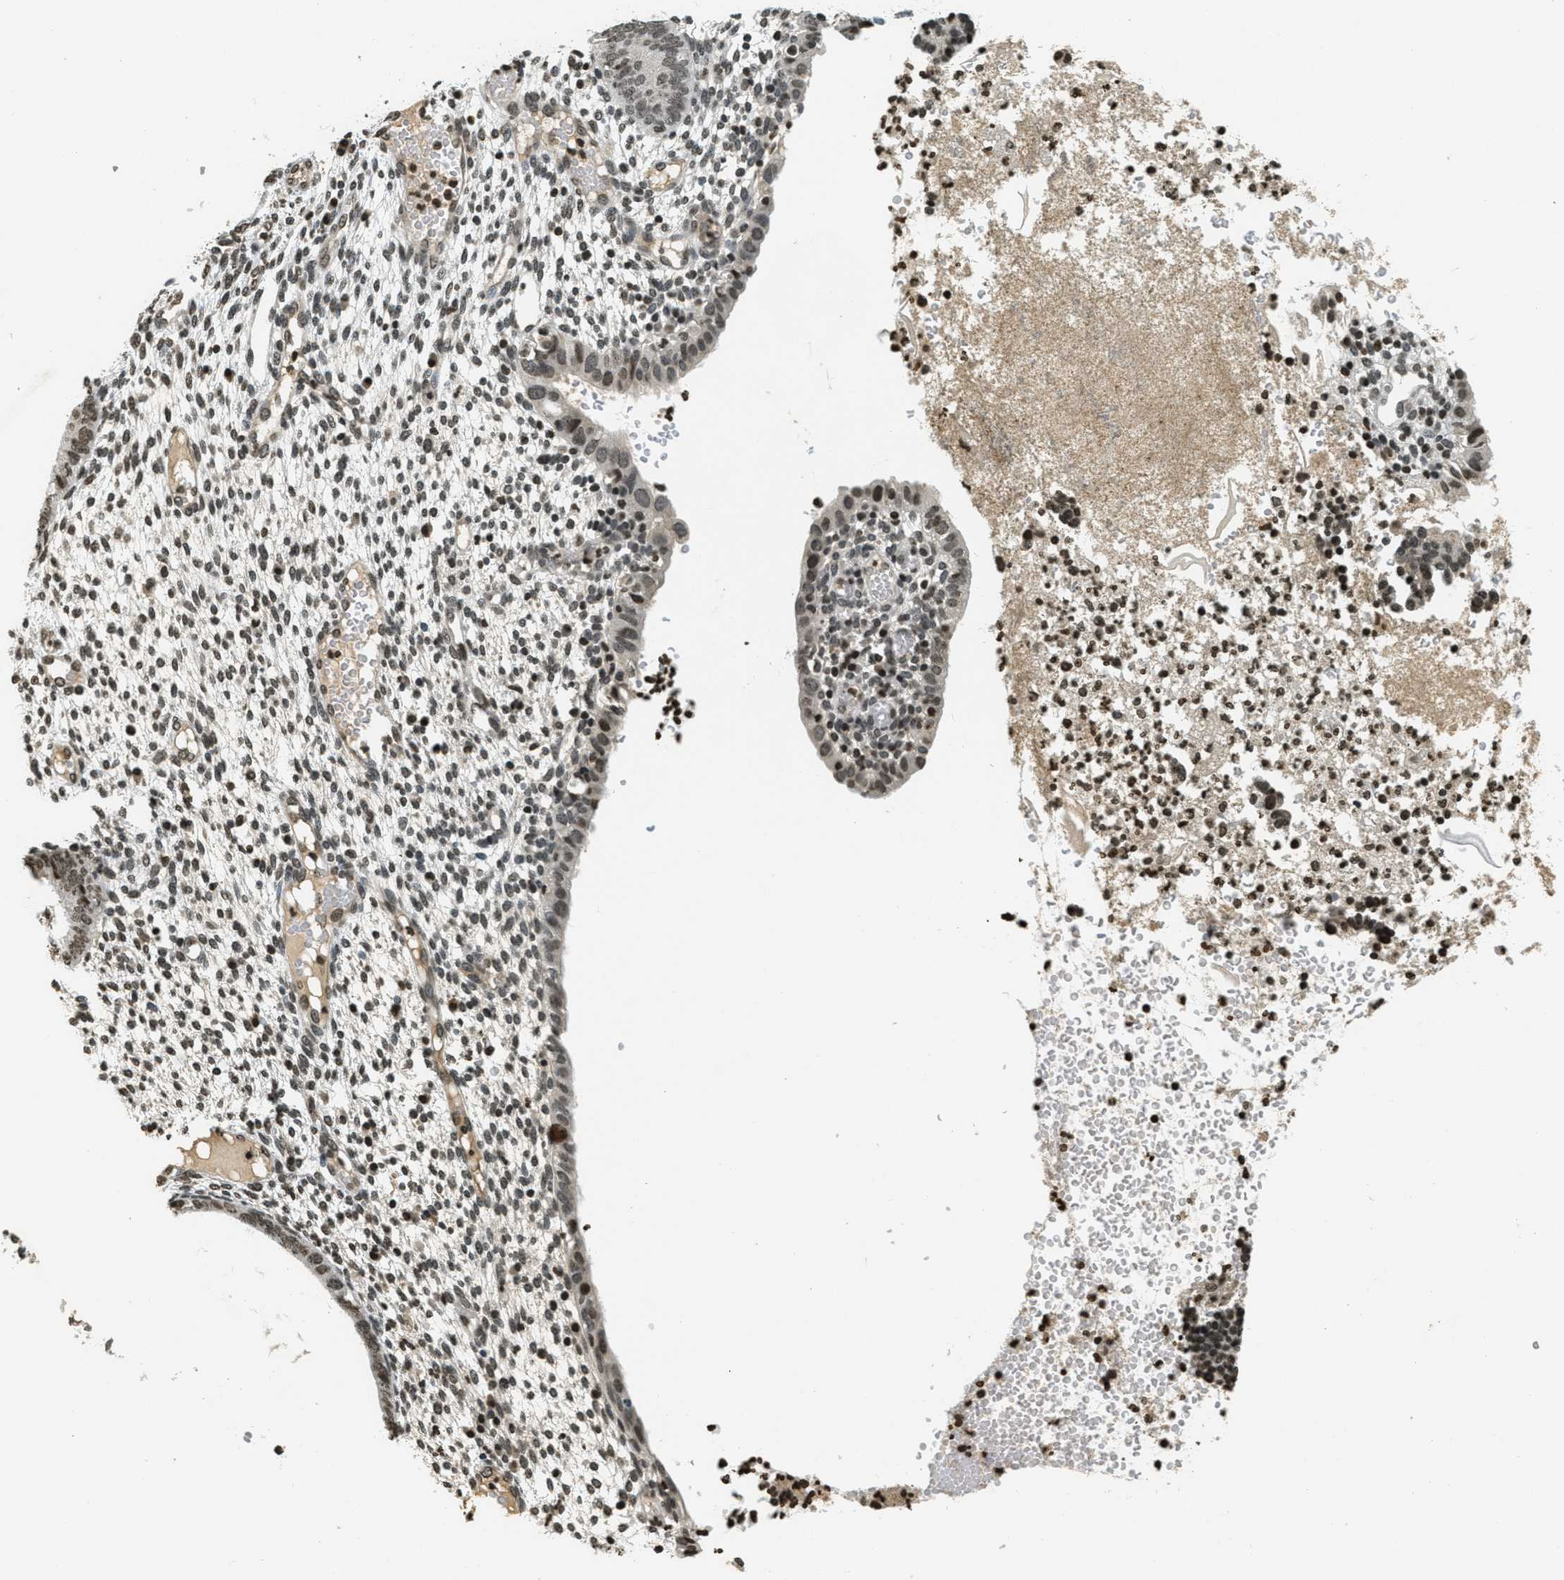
{"staining": {"intensity": "moderate", "quantity": "<25%", "location": "nuclear"}, "tissue": "endometrium", "cell_type": "Cells in endometrial stroma", "image_type": "normal", "snomed": [{"axis": "morphology", "description": "Normal tissue, NOS"}, {"axis": "topography", "description": "Endometrium"}], "caption": "There is low levels of moderate nuclear staining in cells in endometrial stroma of benign endometrium, as demonstrated by immunohistochemical staining (brown color).", "gene": "LDB2", "patient": {"sex": "female", "age": 35}}